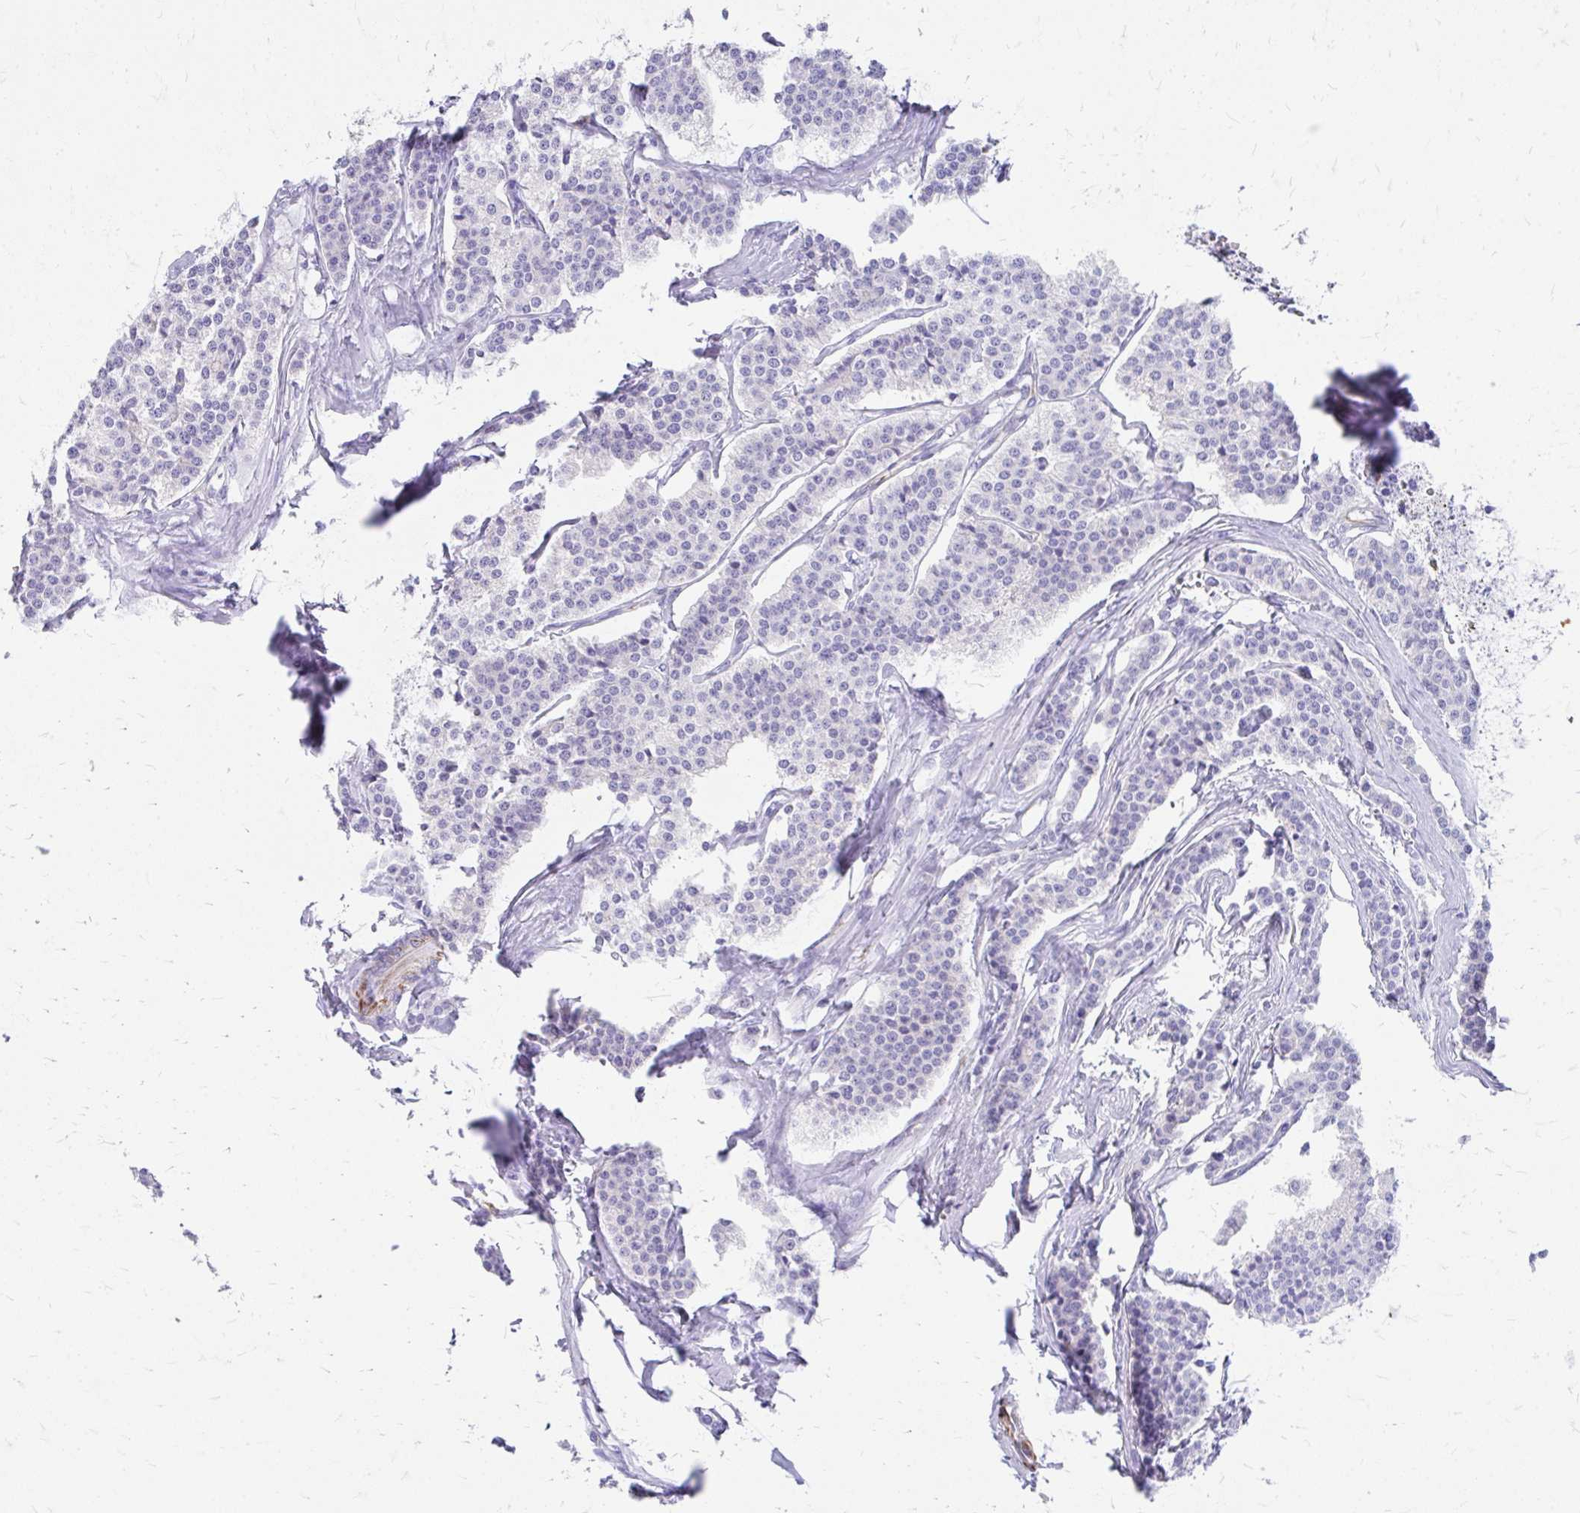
{"staining": {"intensity": "negative", "quantity": "none", "location": "none"}, "tissue": "carcinoid", "cell_type": "Tumor cells", "image_type": "cancer", "snomed": [{"axis": "morphology", "description": "Carcinoid, malignant, NOS"}, {"axis": "topography", "description": "Small intestine"}], "caption": "Immunohistochemistry photomicrograph of neoplastic tissue: malignant carcinoid stained with DAB (3,3'-diaminobenzidine) exhibits no significant protein expression in tumor cells.", "gene": "ZNF699", "patient": {"sex": "male", "age": 63}}